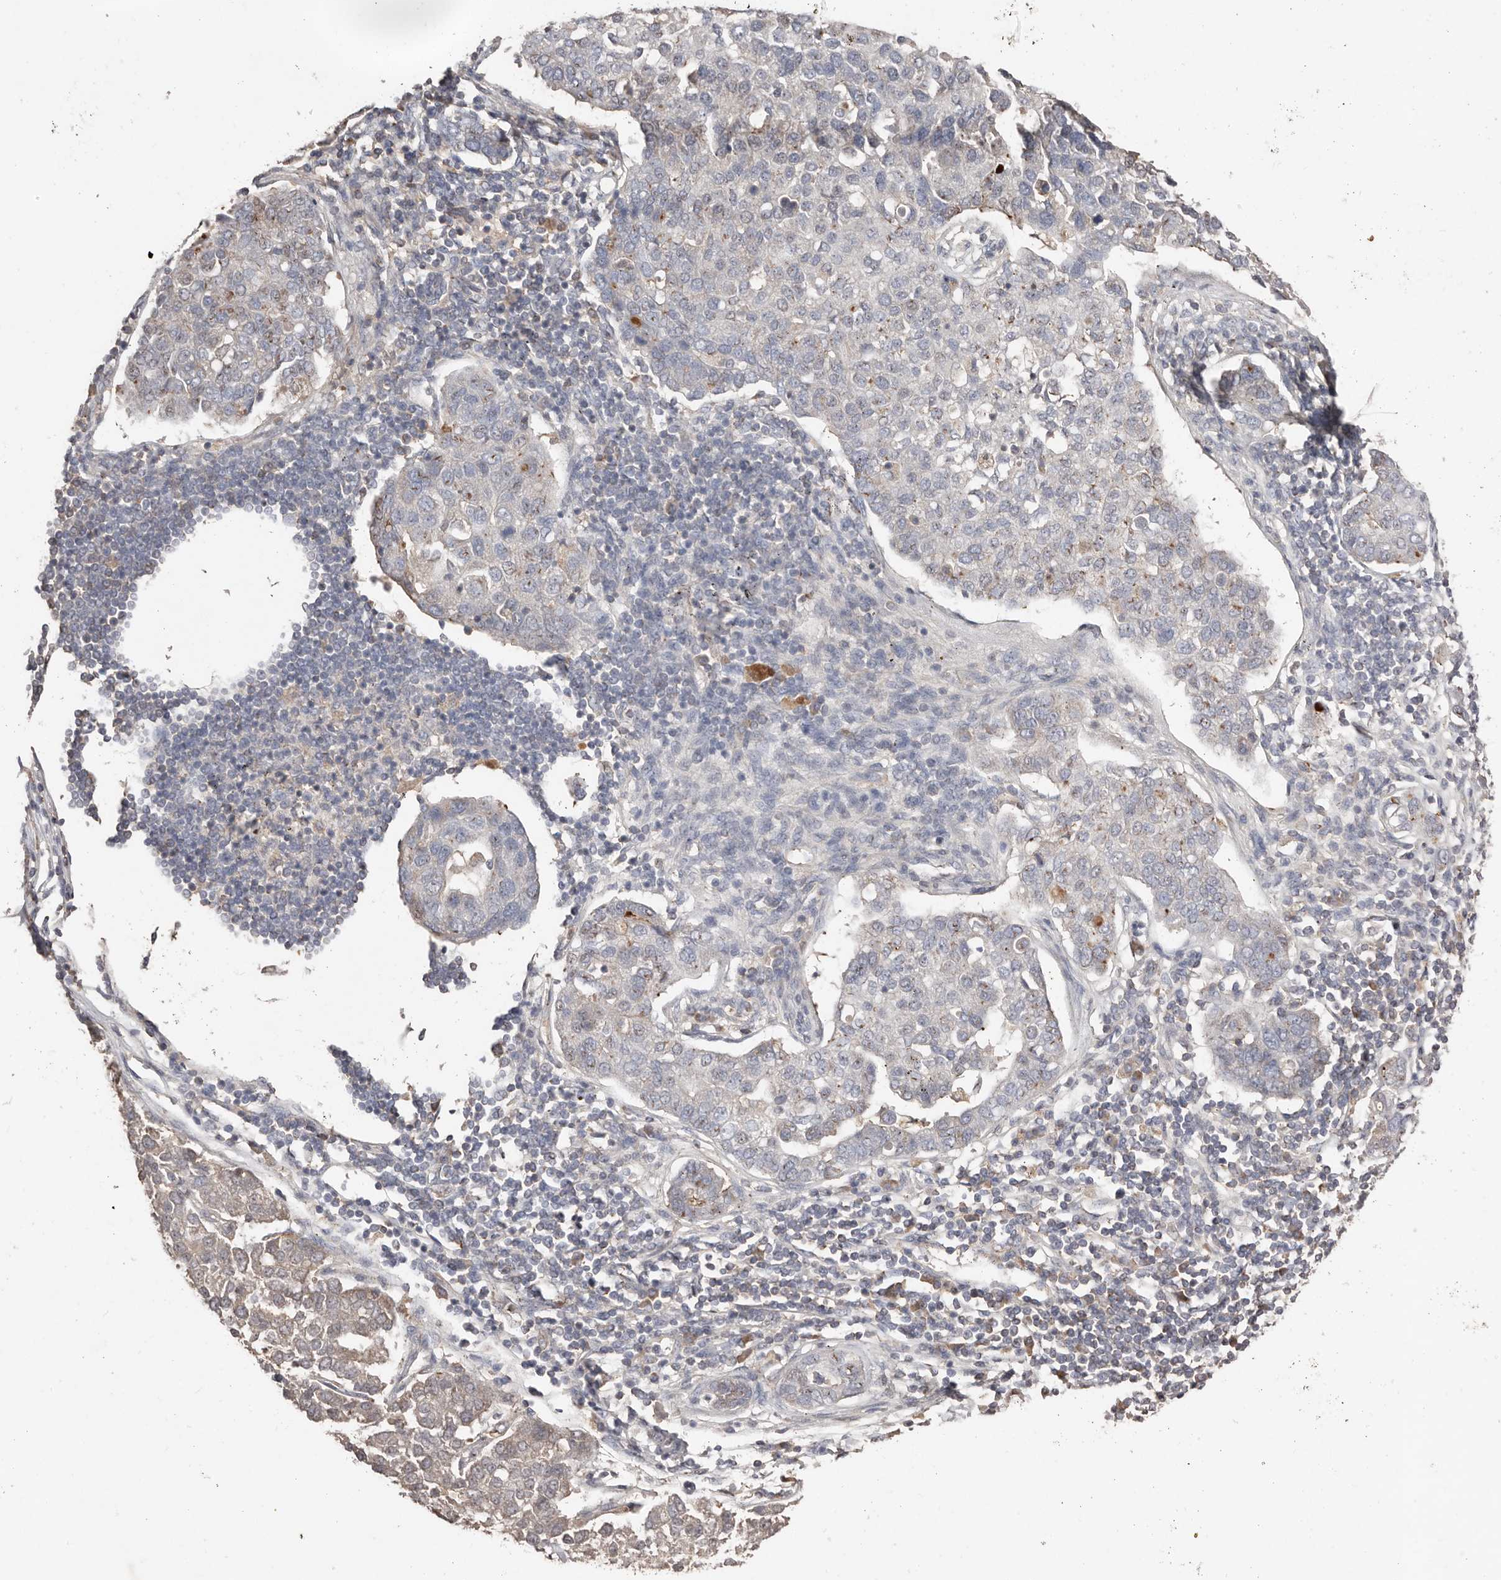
{"staining": {"intensity": "weak", "quantity": "<25%", "location": "cytoplasmic/membranous"}, "tissue": "pancreatic cancer", "cell_type": "Tumor cells", "image_type": "cancer", "snomed": [{"axis": "morphology", "description": "Adenocarcinoma, NOS"}, {"axis": "topography", "description": "Pancreas"}], "caption": "Immunohistochemistry of human pancreatic cancer shows no staining in tumor cells.", "gene": "SLC39A2", "patient": {"sex": "female", "age": 61}}